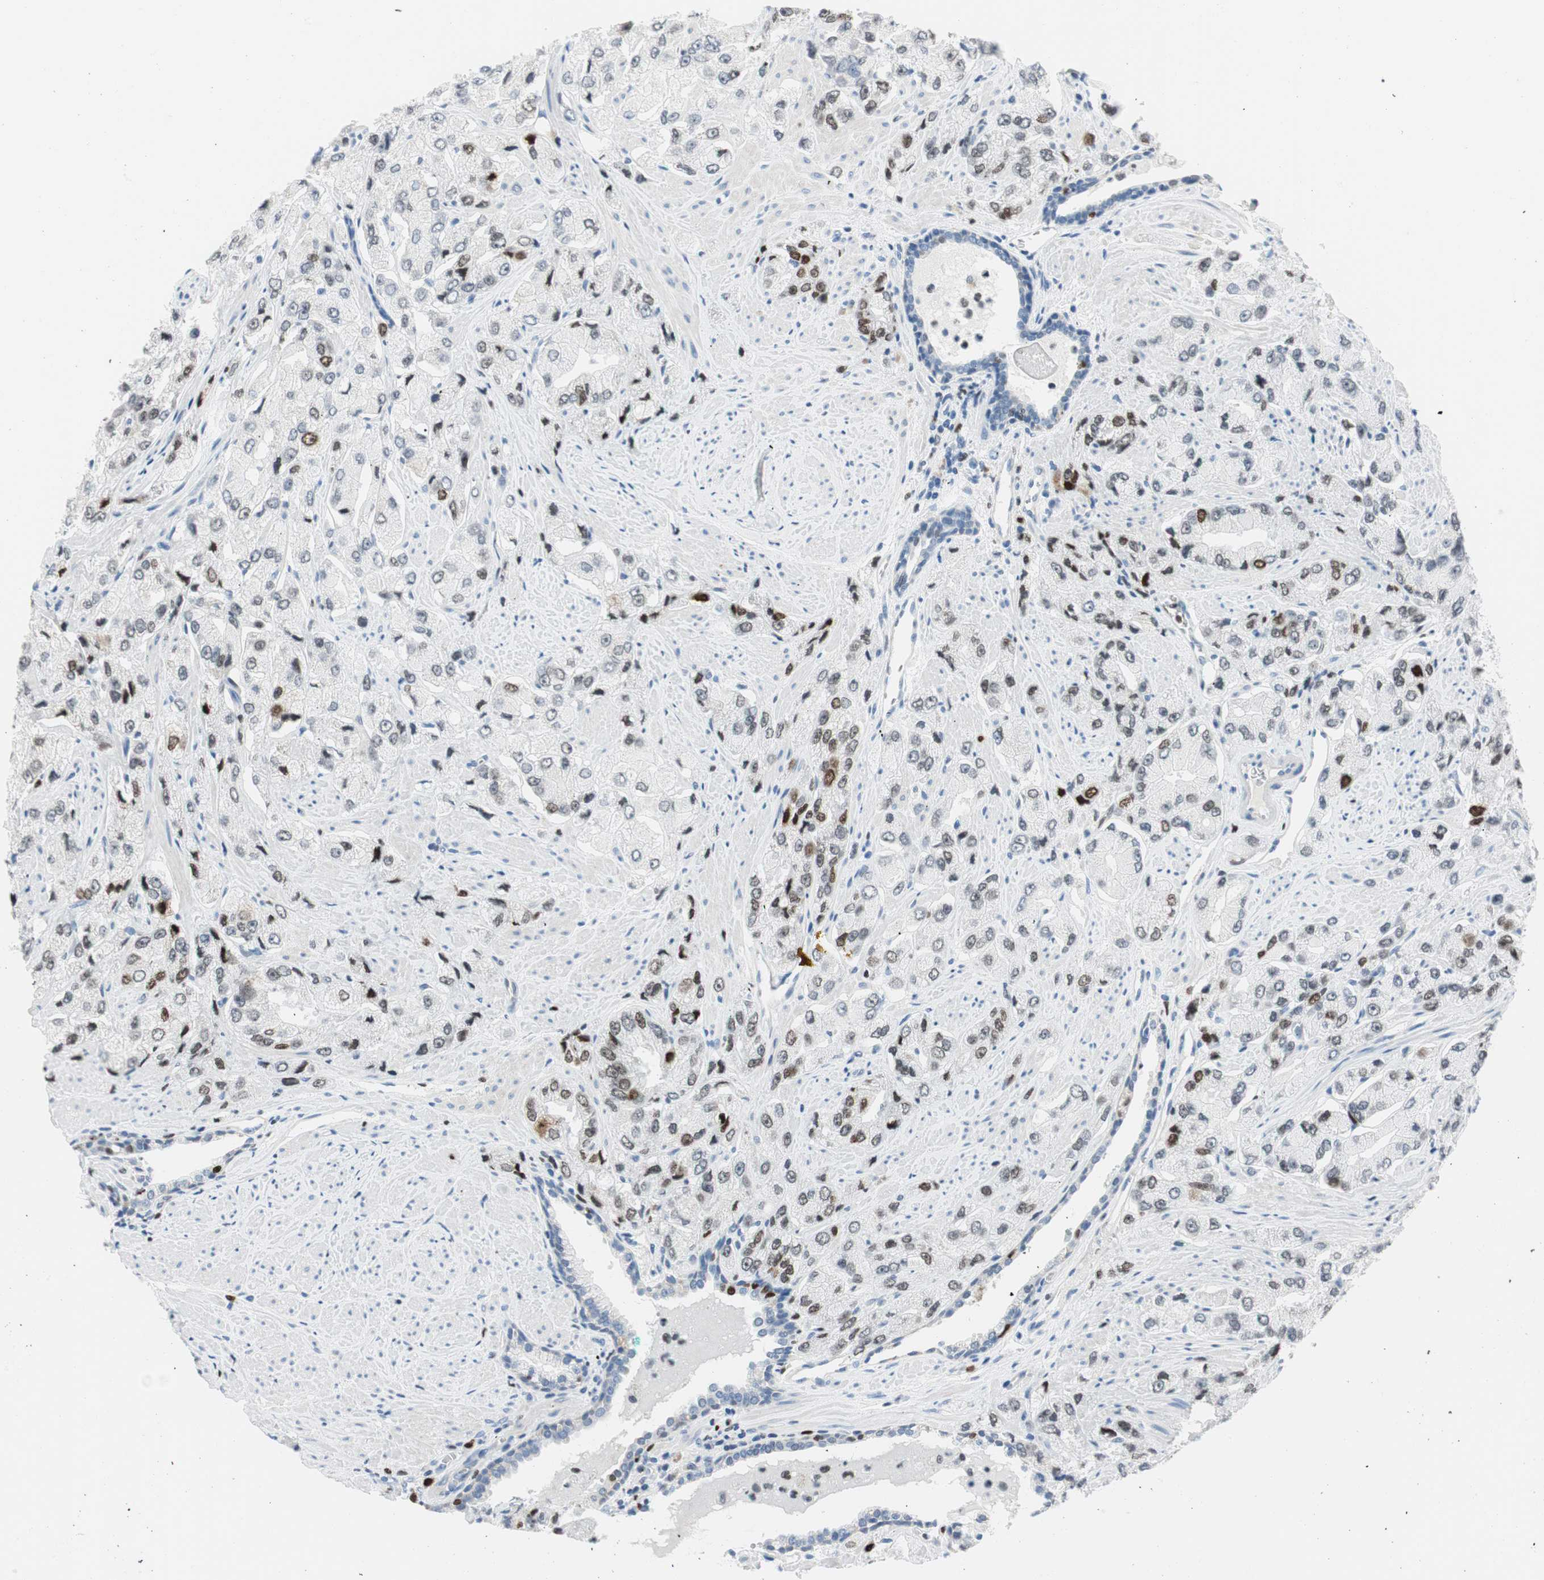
{"staining": {"intensity": "moderate", "quantity": "<25%", "location": "nuclear"}, "tissue": "prostate cancer", "cell_type": "Tumor cells", "image_type": "cancer", "snomed": [{"axis": "morphology", "description": "Adenocarcinoma, High grade"}, {"axis": "topography", "description": "Prostate"}], "caption": "Protein staining of adenocarcinoma (high-grade) (prostate) tissue shows moderate nuclear staining in approximately <25% of tumor cells. Using DAB (brown) and hematoxylin (blue) stains, captured at high magnification using brightfield microscopy.", "gene": "EZH2", "patient": {"sex": "male", "age": 58}}